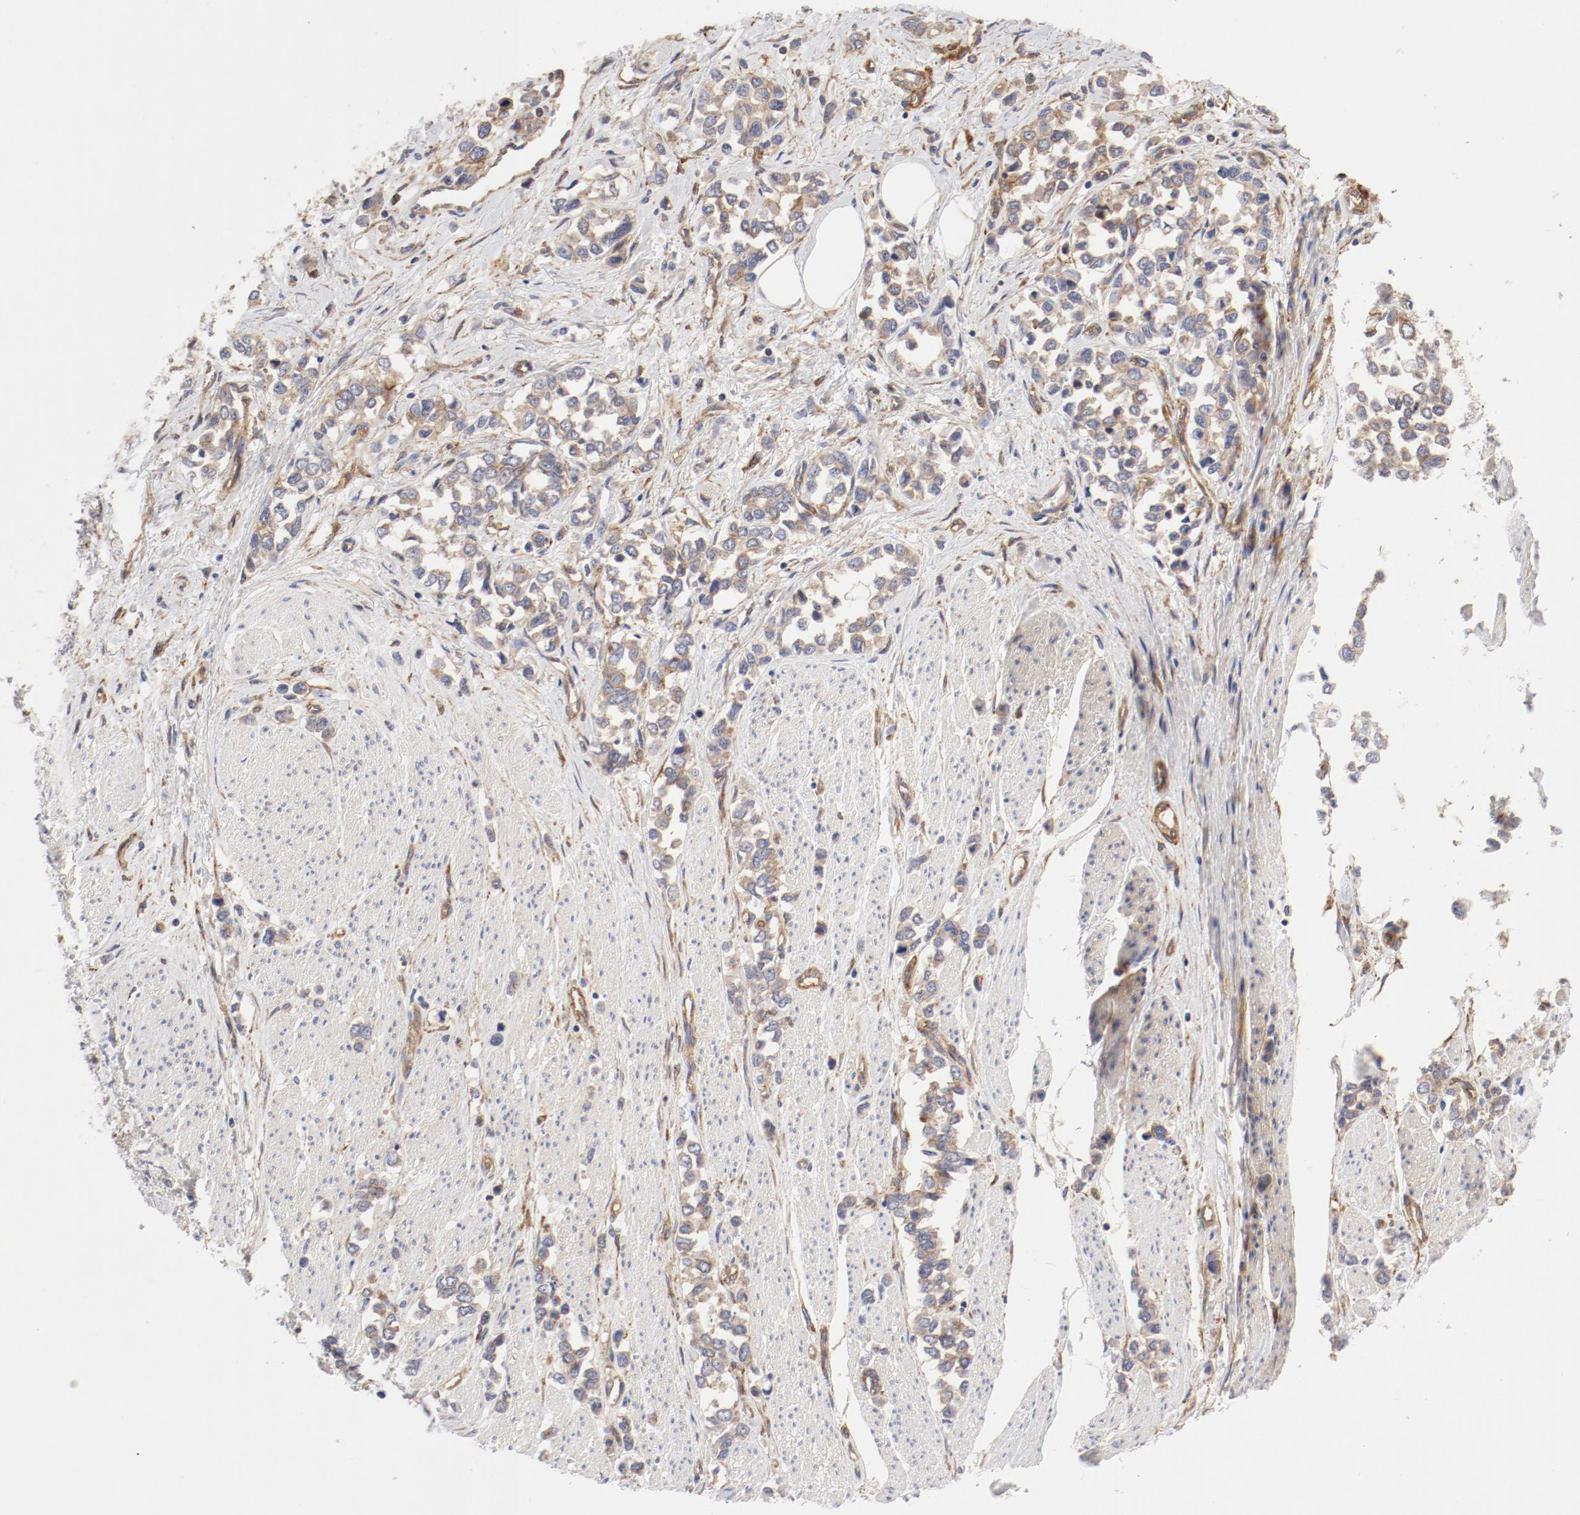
{"staining": {"intensity": "moderate", "quantity": ">75%", "location": "cytoplasmic/membranous"}, "tissue": "stomach cancer", "cell_type": "Tumor cells", "image_type": "cancer", "snomed": [{"axis": "morphology", "description": "Adenocarcinoma, NOS"}, {"axis": "topography", "description": "Stomach, upper"}], "caption": "Immunohistochemical staining of human adenocarcinoma (stomach) exhibits medium levels of moderate cytoplasmic/membranous positivity in about >75% of tumor cells. Nuclei are stained in blue.", "gene": "AP2A1", "patient": {"sex": "male", "age": 76}}